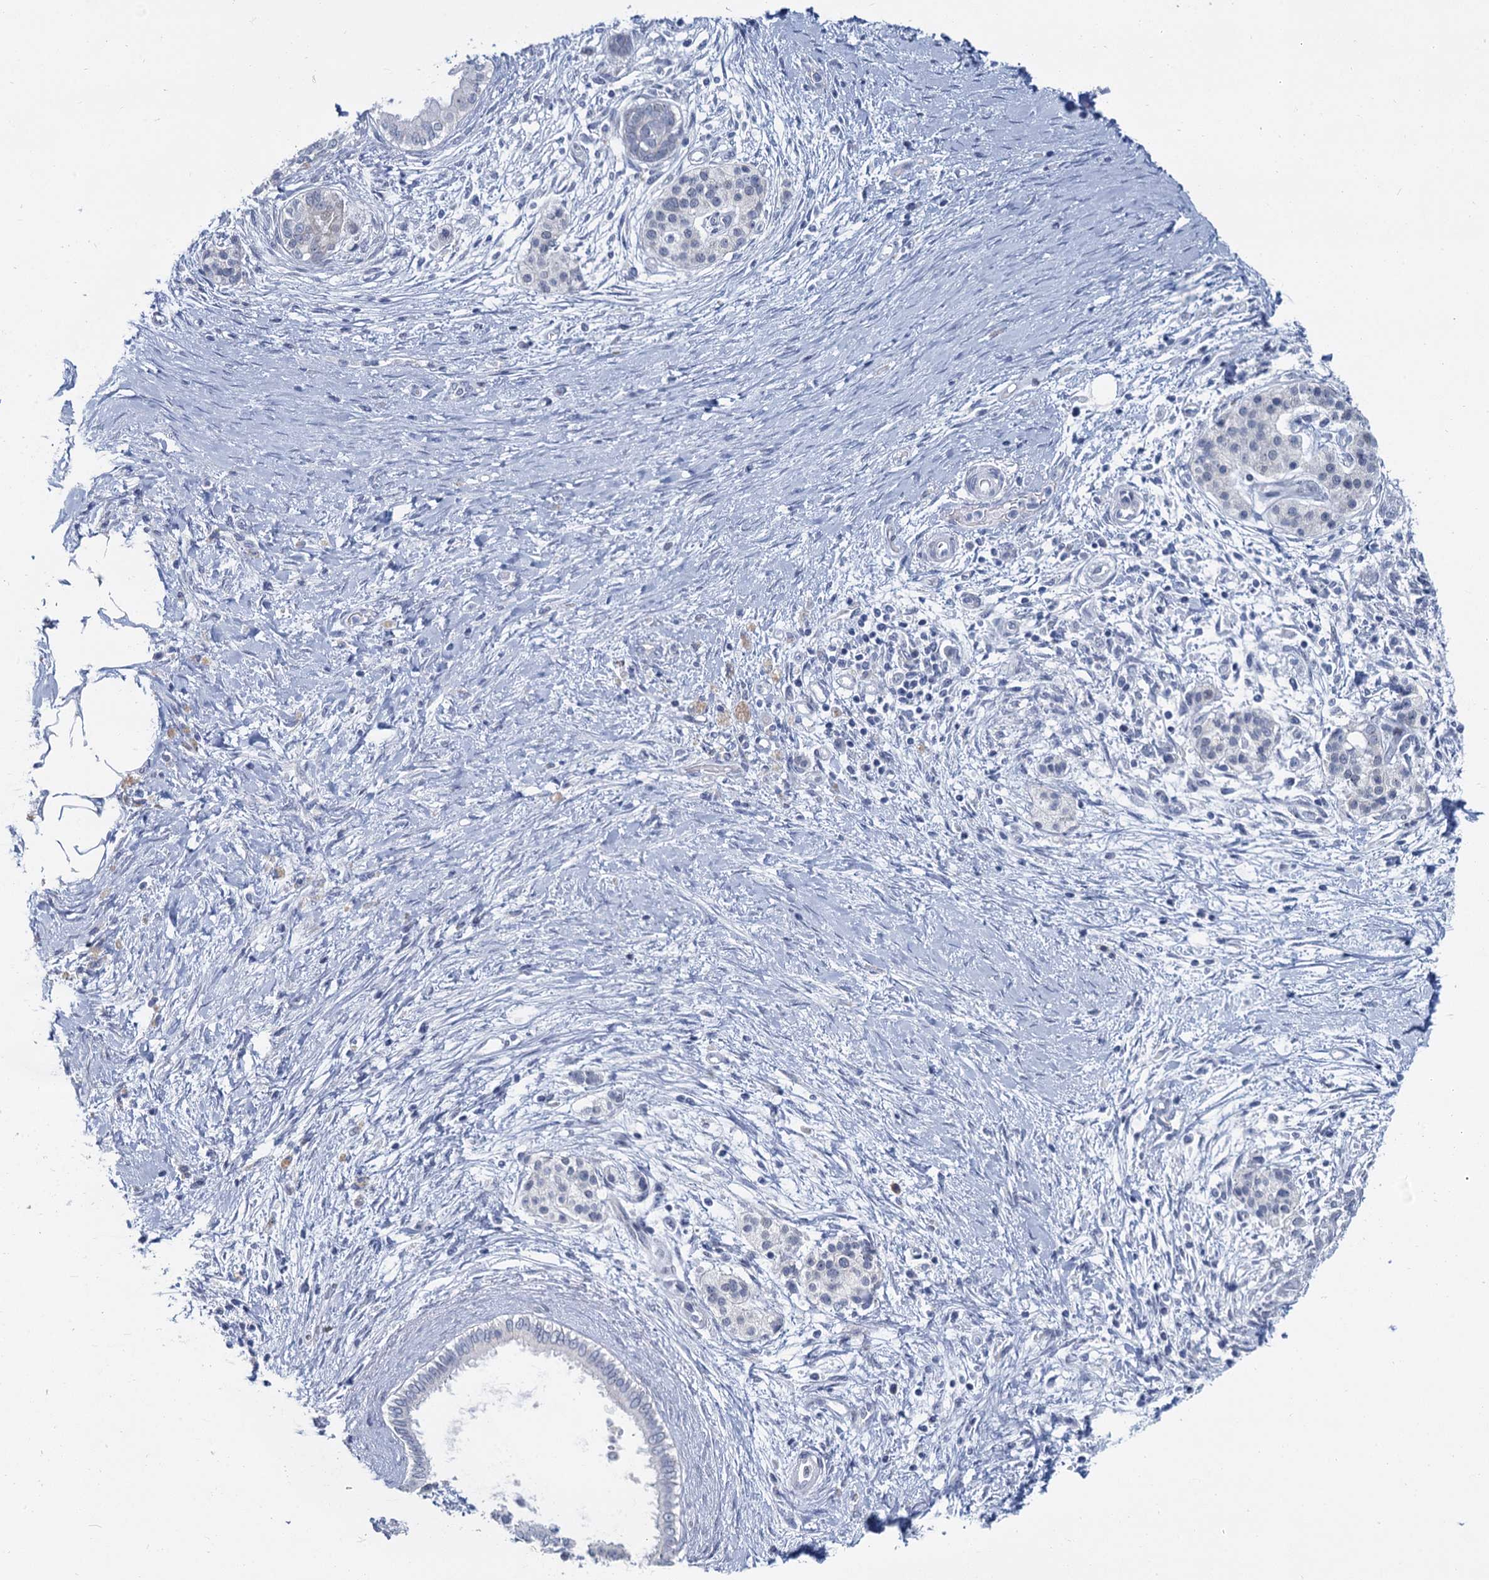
{"staining": {"intensity": "negative", "quantity": "none", "location": "none"}, "tissue": "pancreatic cancer", "cell_type": "Tumor cells", "image_type": "cancer", "snomed": [{"axis": "morphology", "description": "Adenocarcinoma, NOS"}, {"axis": "topography", "description": "Pancreas"}], "caption": "A high-resolution histopathology image shows immunohistochemistry (IHC) staining of pancreatic cancer (adenocarcinoma), which demonstrates no significant expression in tumor cells. (Stains: DAB immunohistochemistry (IHC) with hematoxylin counter stain, Microscopy: brightfield microscopy at high magnification).", "gene": "ACRBP", "patient": {"sex": "male", "age": 58}}